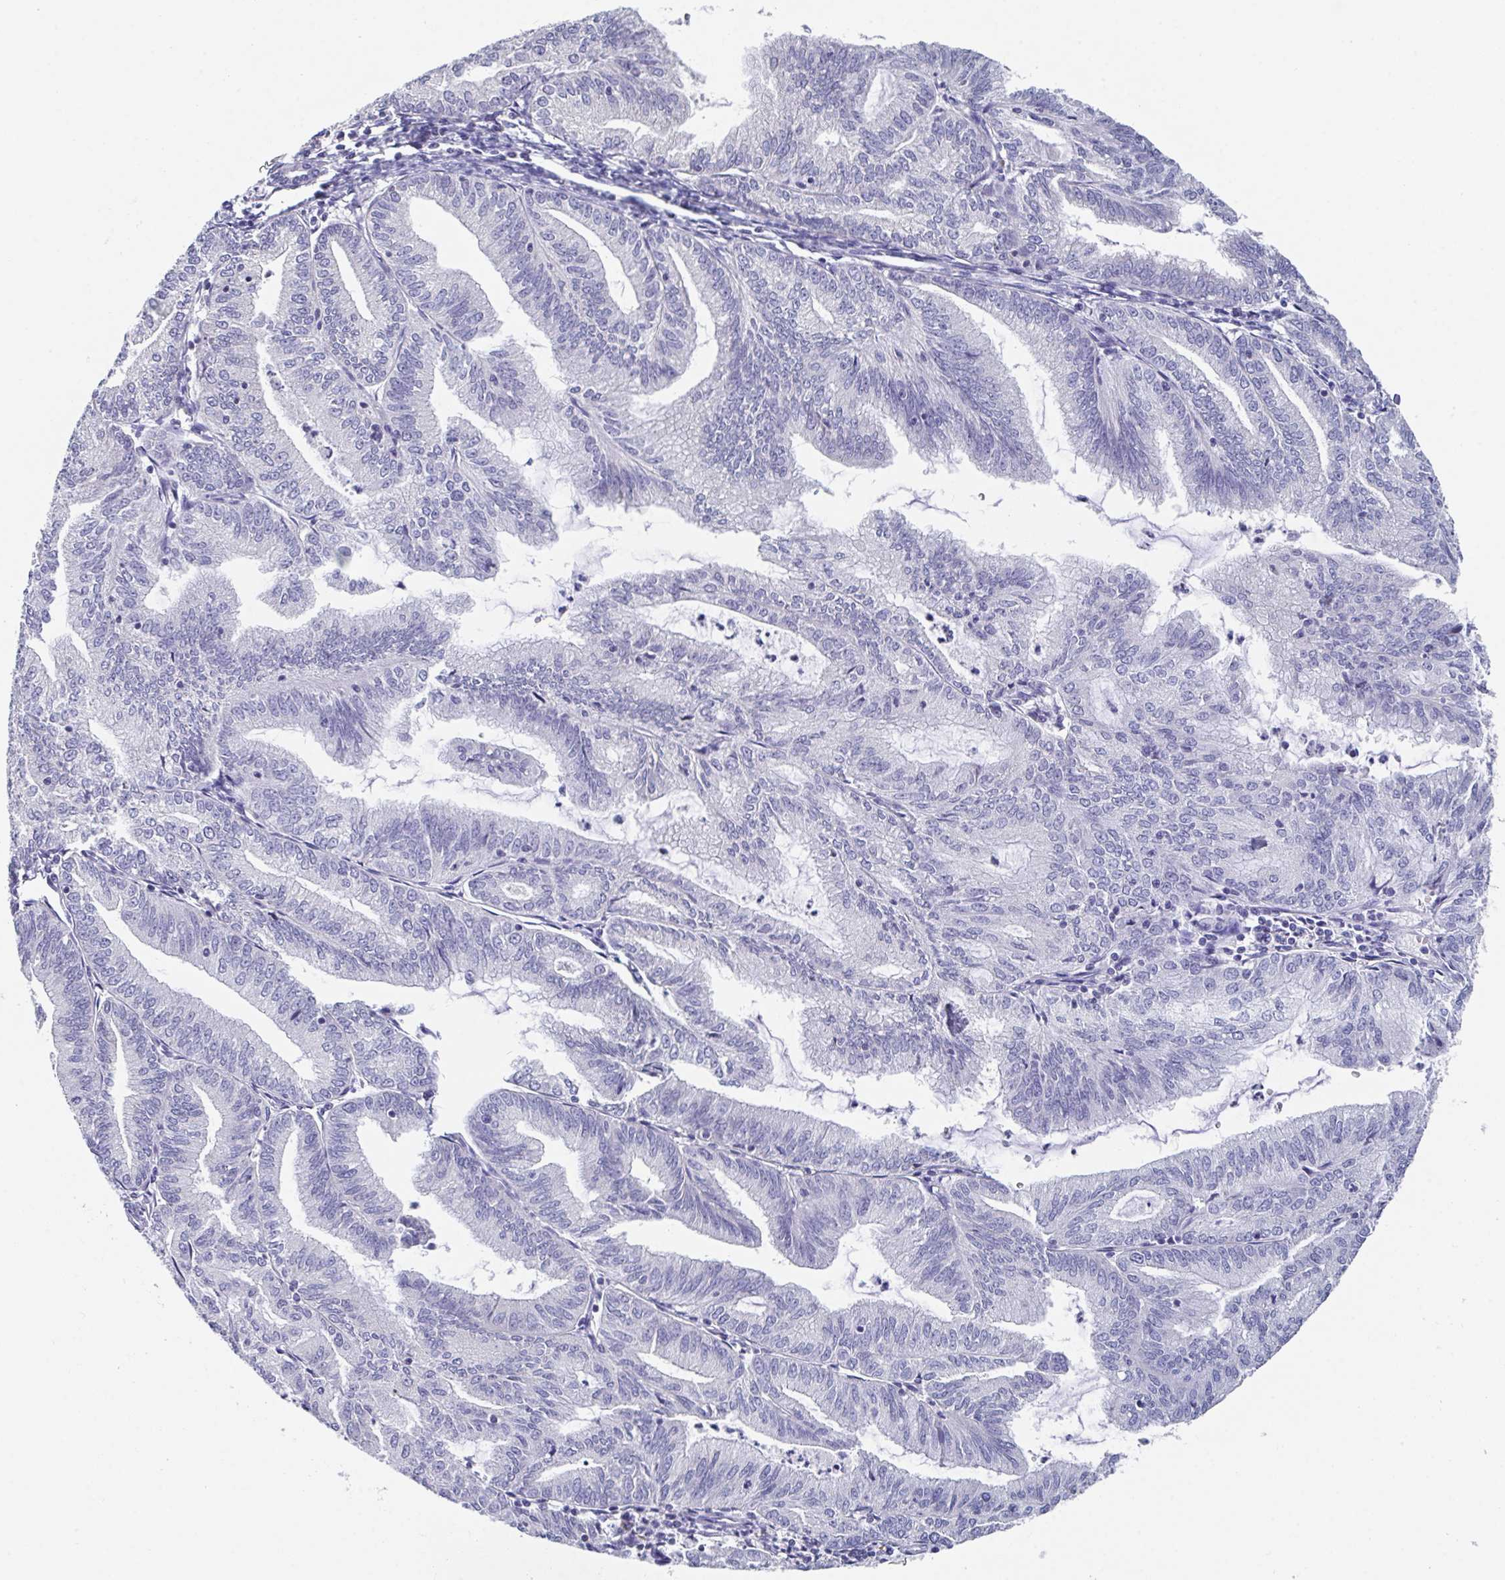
{"staining": {"intensity": "negative", "quantity": "none", "location": "none"}, "tissue": "endometrial cancer", "cell_type": "Tumor cells", "image_type": "cancer", "snomed": [{"axis": "morphology", "description": "Adenocarcinoma, NOS"}, {"axis": "topography", "description": "Endometrium"}], "caption": "Immunohistochemistry histopathology image of neoplastic tissue: human endometrial cancer stained with DAB exhibits no significant protein staining in tumor cells.", "gene": "LRRC58", "patient": {"sex": "female", "age": 70}}